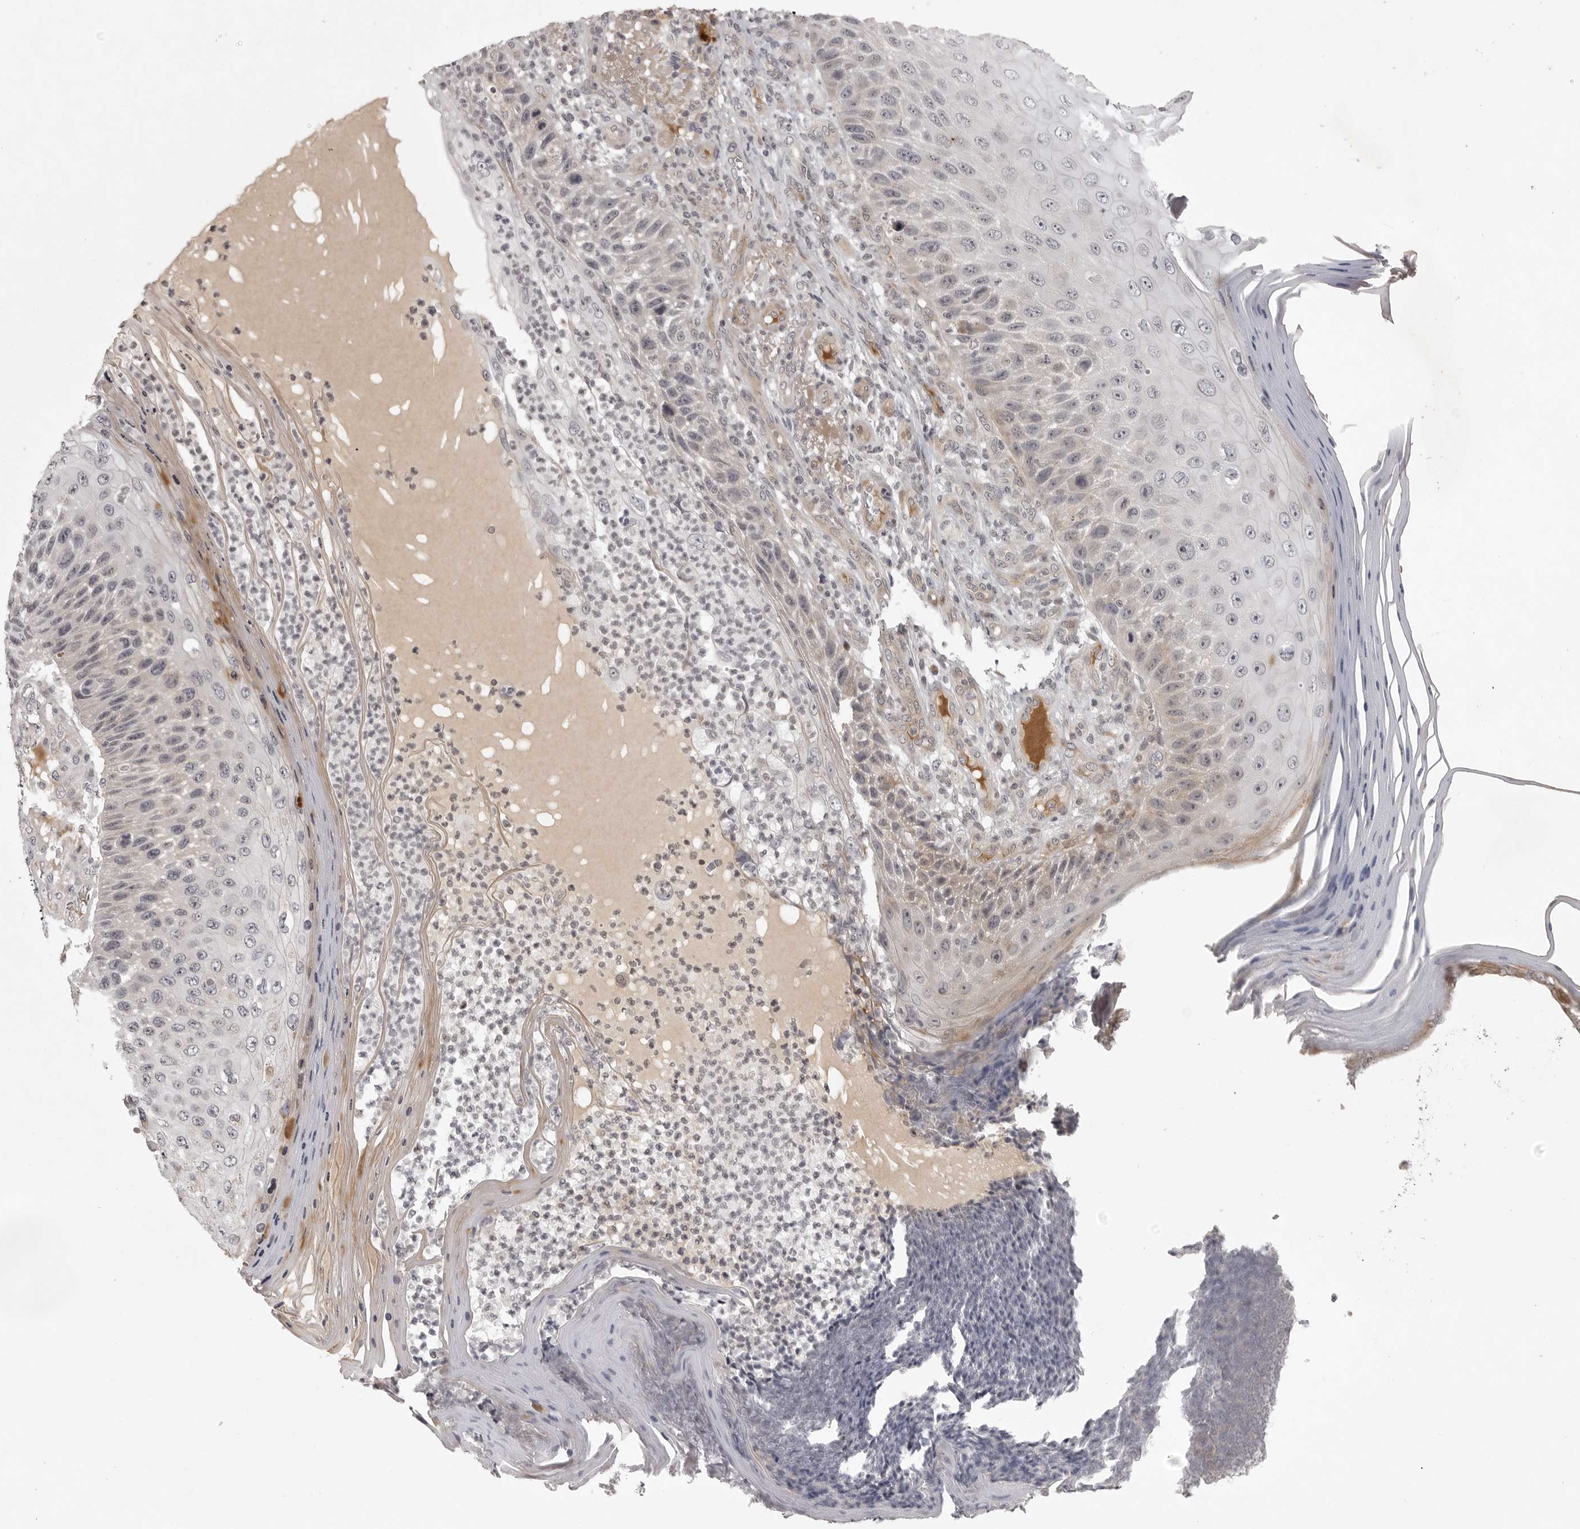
{"staining": {"intensity": "negative", "quantity": "none", "location": "none"}, "tissue": "skin cancer", "cell_type": "Tumor cells", "image_type": "cancer", "snomed": [{"axis": "morphology", "description": "Squamous cell carcinoma, NOS"}, {"axis": "topography", "description": "Skin"}], "caption": "Immunohistochemistry (IHC) photomicrograph of human skin squamous cell carcinoma stained for a protein (brown), which displays no staining in tumor cells.", "gene": "CD300LD", "patient": {"sex": "female", "age": 88}}